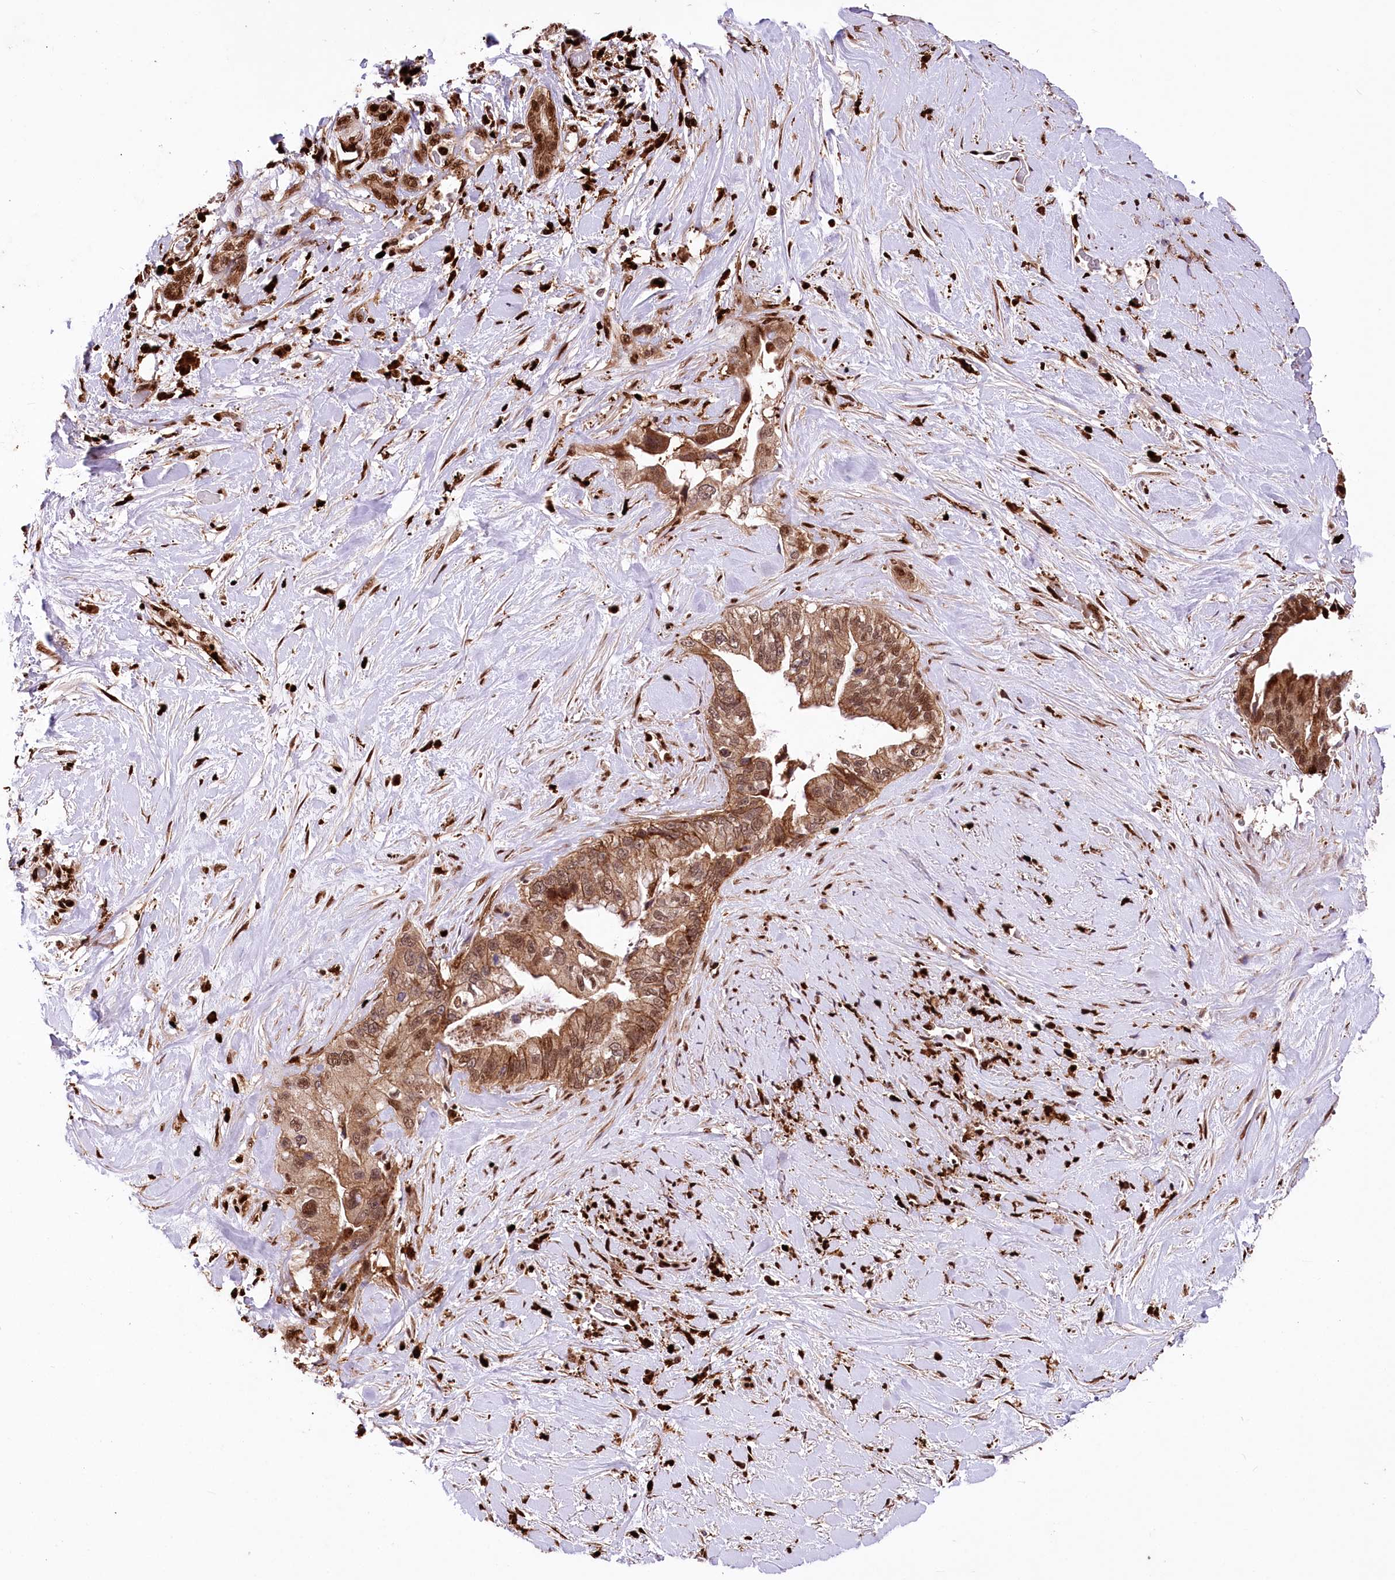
{"staining": {"intensity": "moderate", "quantity": ">75%", "location": "cytoplasmic/membranous,nuclear"}, "tissue": "pancreatic cancer", "cell_type": "Tumor cells", "image_type": "cancer", "snomed": [{"axis": "morphology", "description": "Inflammation, NOS"}, {"axis": "morphology", "description": "Adenocarcinoma, NOS"}, {"axis": "topography", "description": "Pancreas"}], "caption": "Pancreatic adenocarcinoma stained with IHC shows moderate cytoplasmic/membranous and nuclear positivity in approximately >75% of tumor cells.", "gene": "FIGN", "patient": {"sex": "female", "age": 56}}